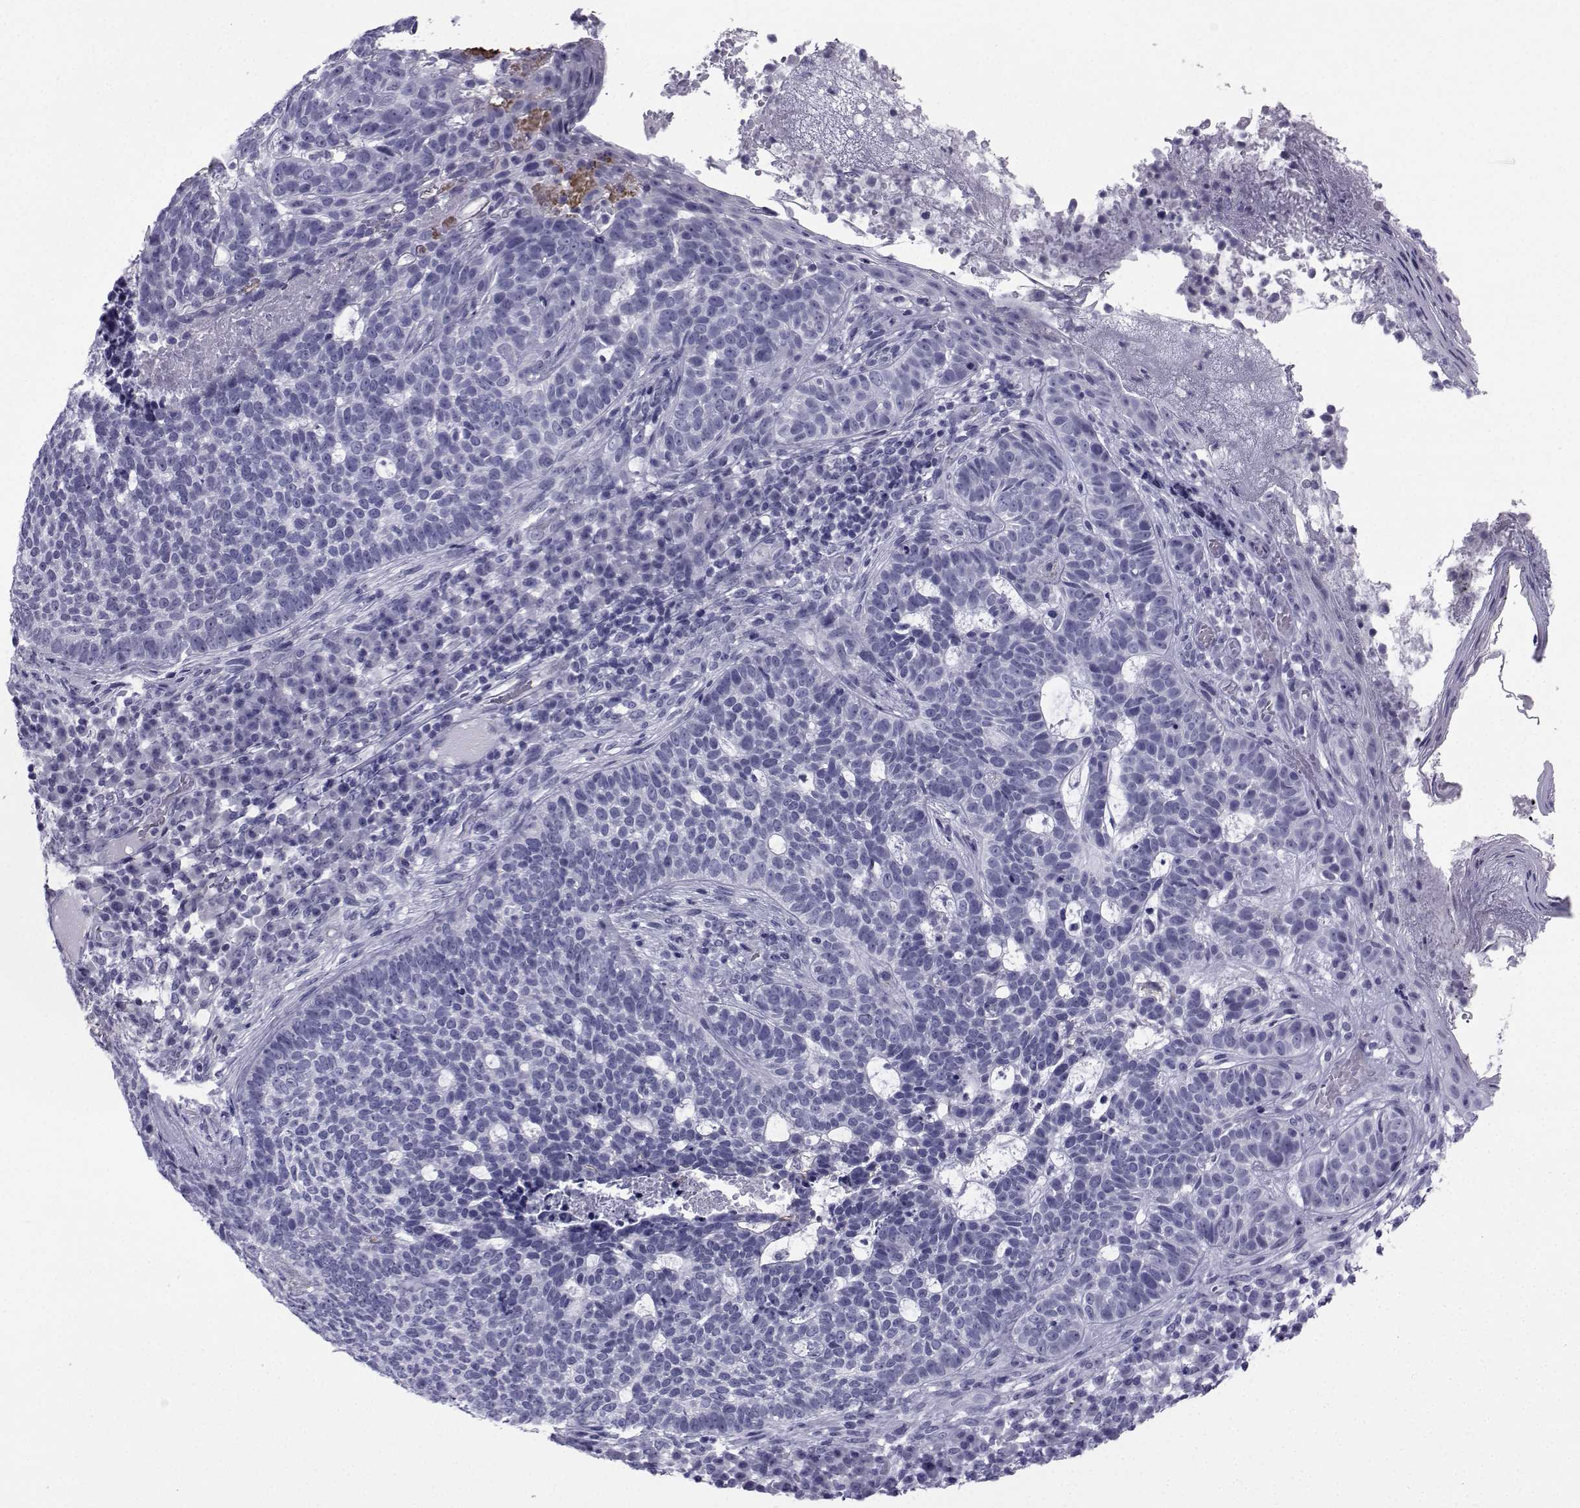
{"staining": {"intensity": "negative", "quantity": "none", "location": "none"}, "tissue": "skin cancer", "cell_type": "Tumor cells", "image_type": "cancer", "snomed": [{"axis": "morphology", "description": "Basal cell carcinoma"}, {"axis": "topography", "description": "Skin"}], "caption": "Basal cell carcinoma (skin) stained for a protein using immunohistochemistry (IHC) exhibits no expression tumor cells.", "gene": "SPANXD", "patient": {"sex": "female", "age": 69}}